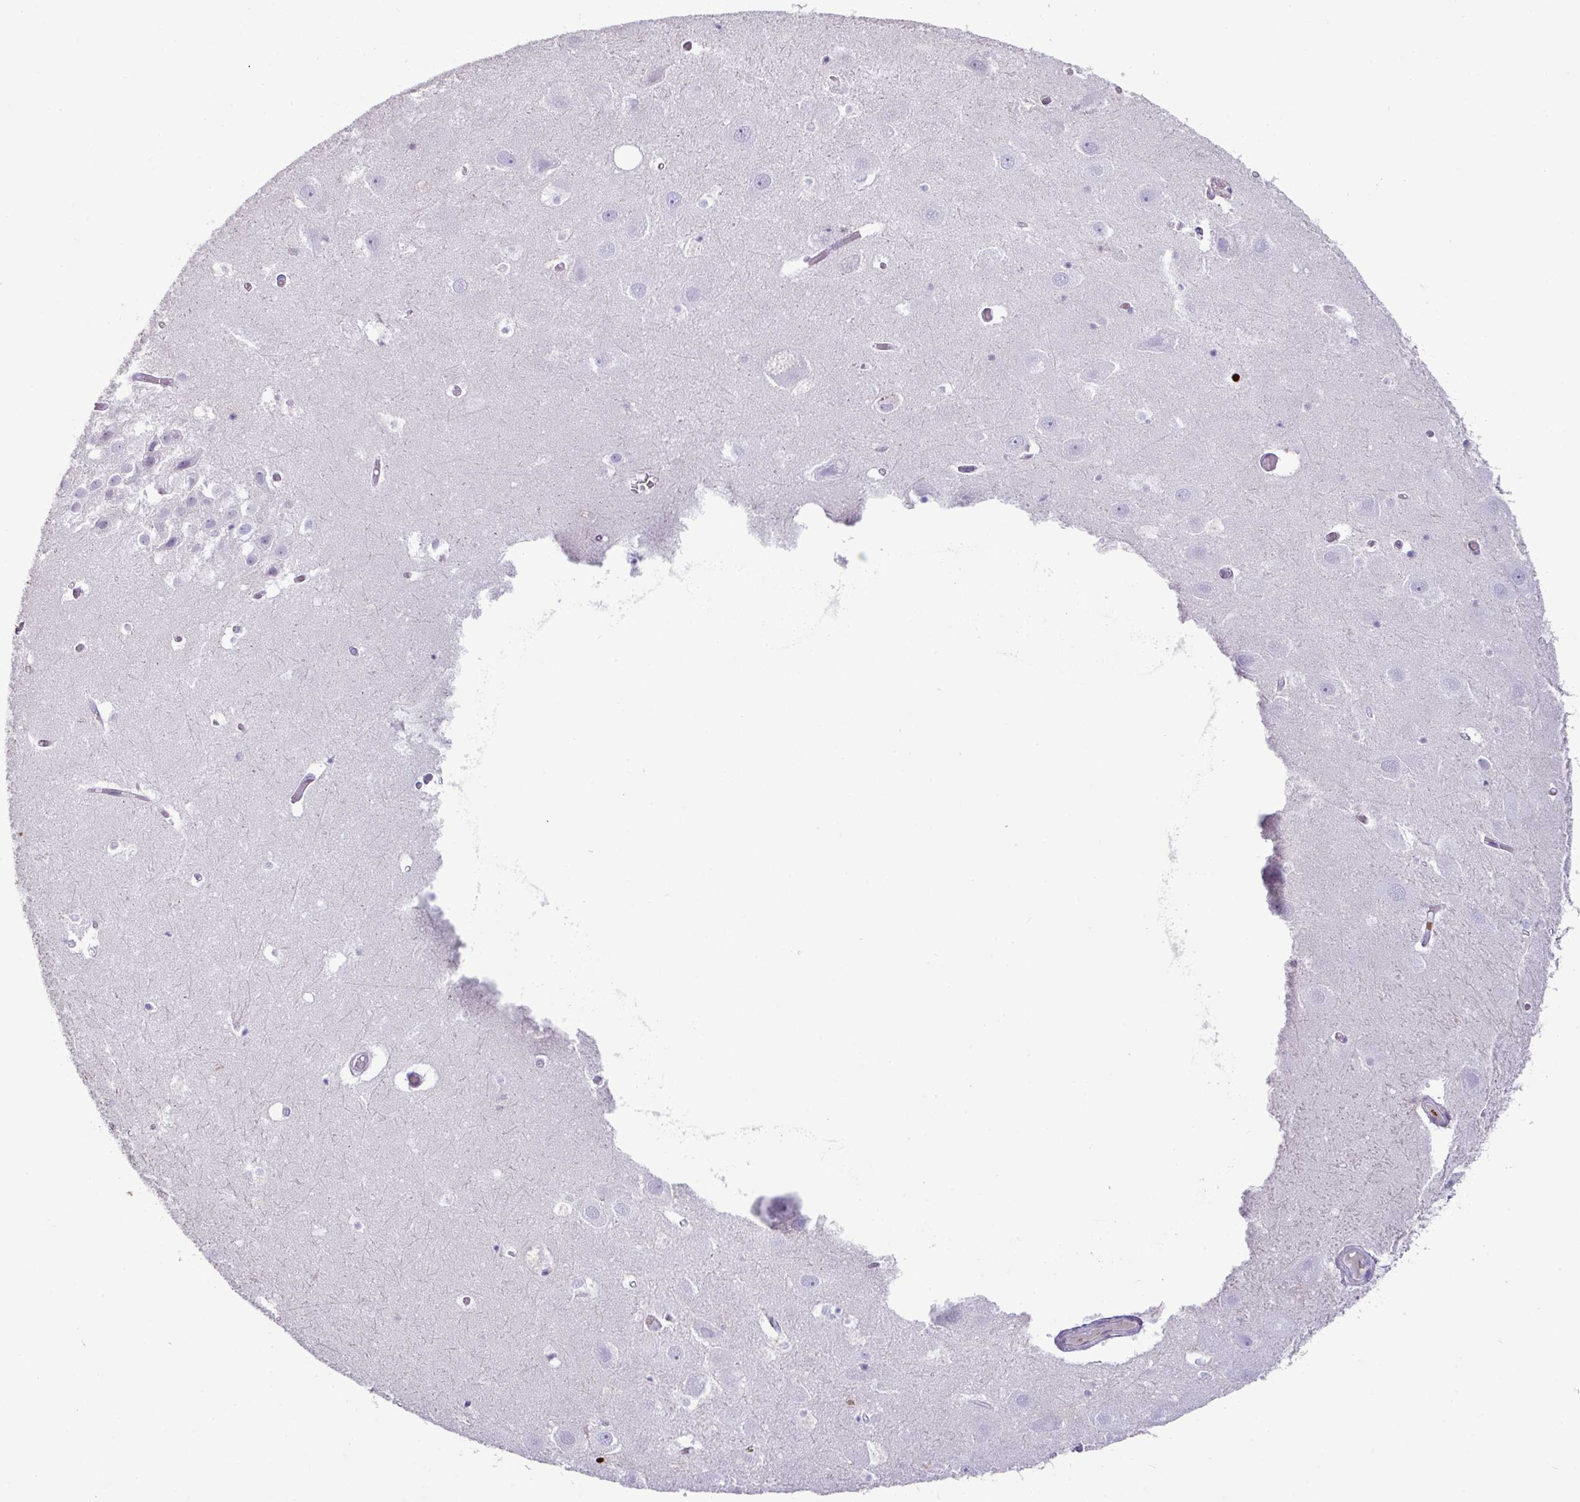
{"staining": {"intensity": "negative", "quantity": "none", "location": "none"}, "tissue": "hippocampus", "cell_type": "Glial cells", "image_type": "normal", "snomed": [{"axis": "morphology", "description": "Normal tissue, NOS"}, {"axis": "topography", "description": "Hippocampus"}], "caption": "Immunohistochemistry (IHC) histopathology image of normal human hippocampus stained for a protein (brown), which displays no positivity in glial cells. (DAB (3,3'-diaminobenzidine) immunohistochemistry (IHC) visualized using brightfield microscopy, high magnification).", "gene": "GSTA1", "patient": {"sex": "female", "age": 52}}